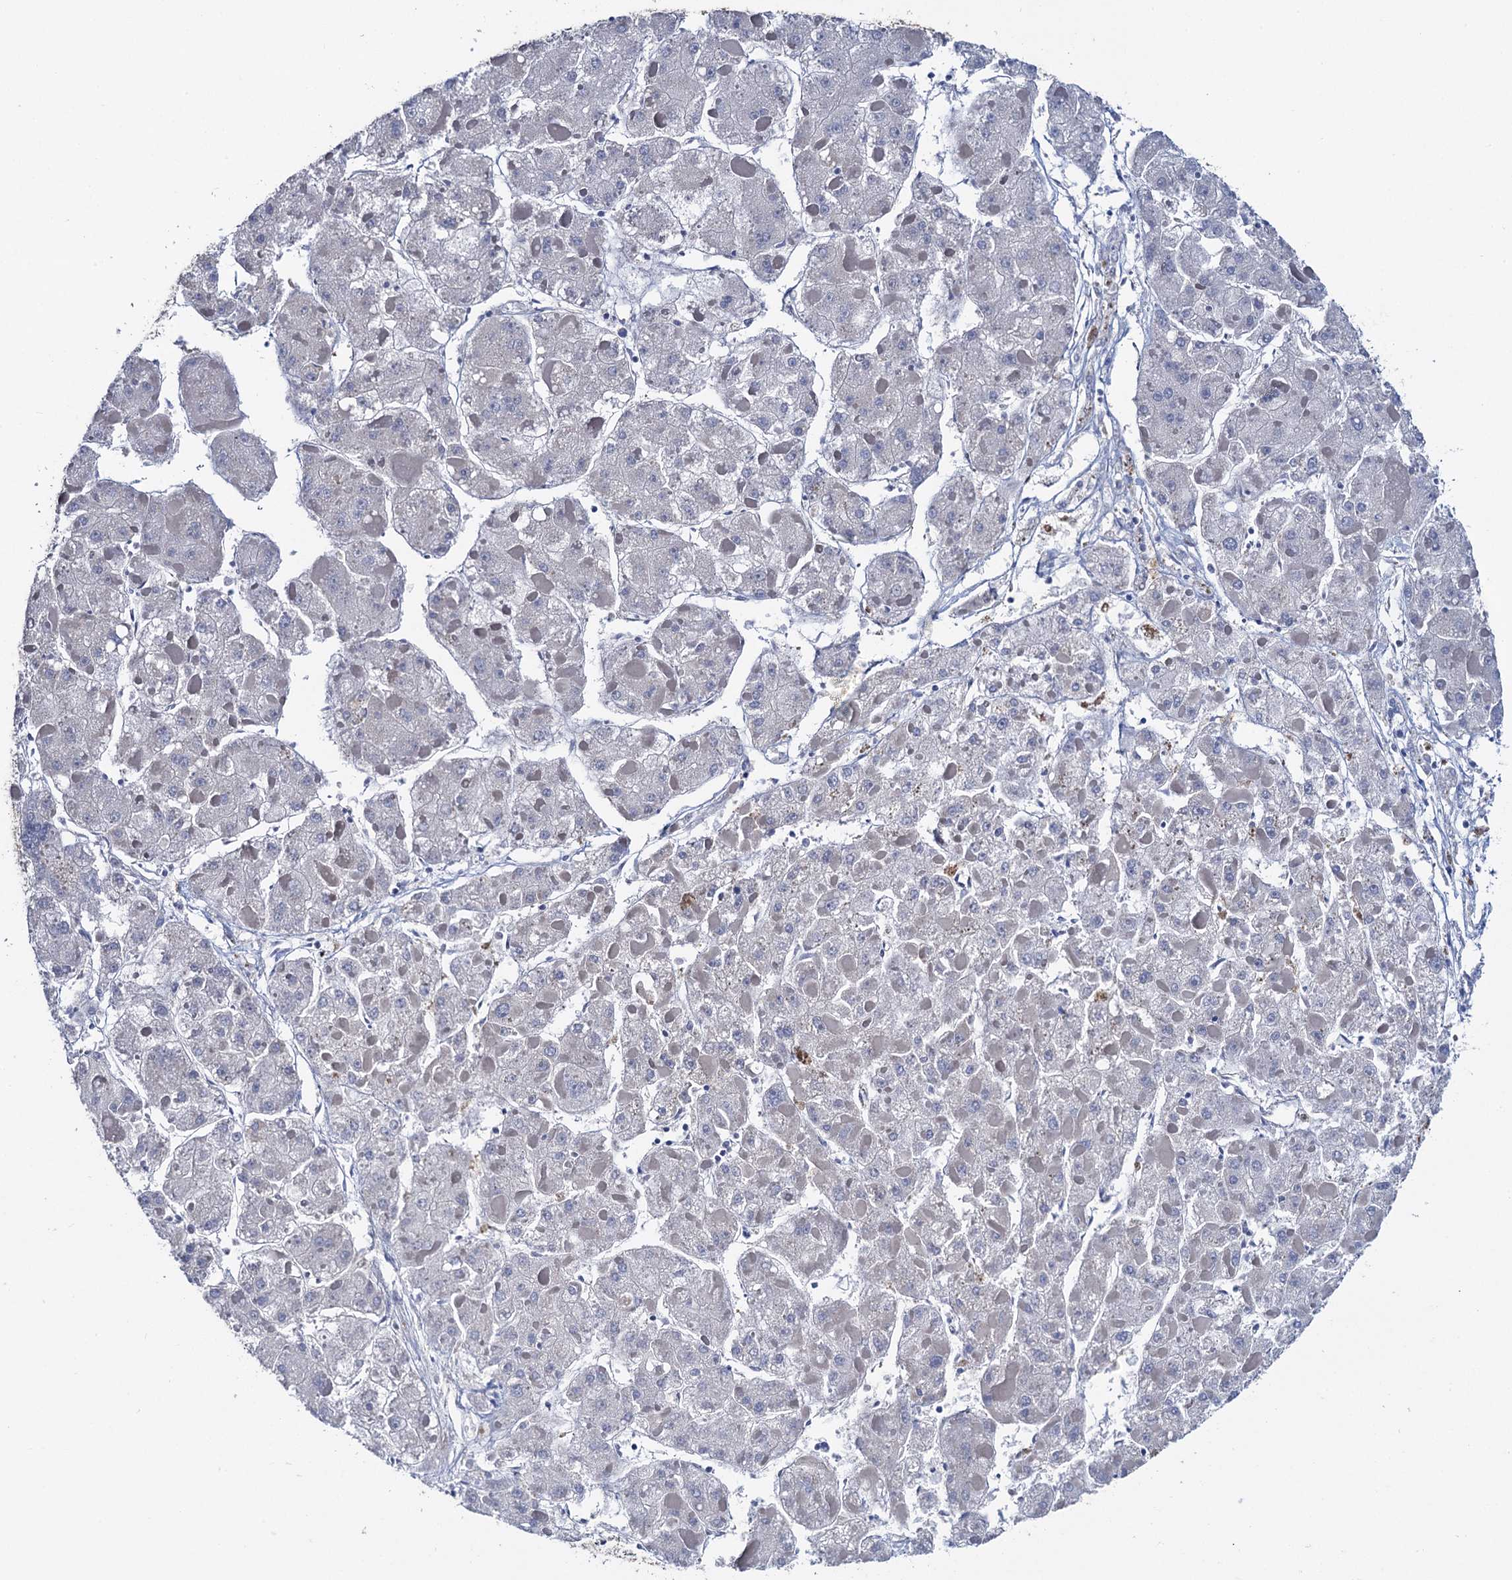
{"staining": {"intensity": "negative", "quantity": "none", "location": "none"}, "tissue": "liver cancer", "cell_type": "Tumor cells", "image_type": "cancer", "snomed": [{"axis": "morphology", "description": "Carcinoma, Hepatocellular, NOS"}, {"axis": "topography", "description": "Liver"}], "caption": "The micrograph displays no staining of tumor cells in liver cancer (hepatocellular carcinoma).", "gene": "PLLP", "patient": {"sex": "female", "age": 73}}